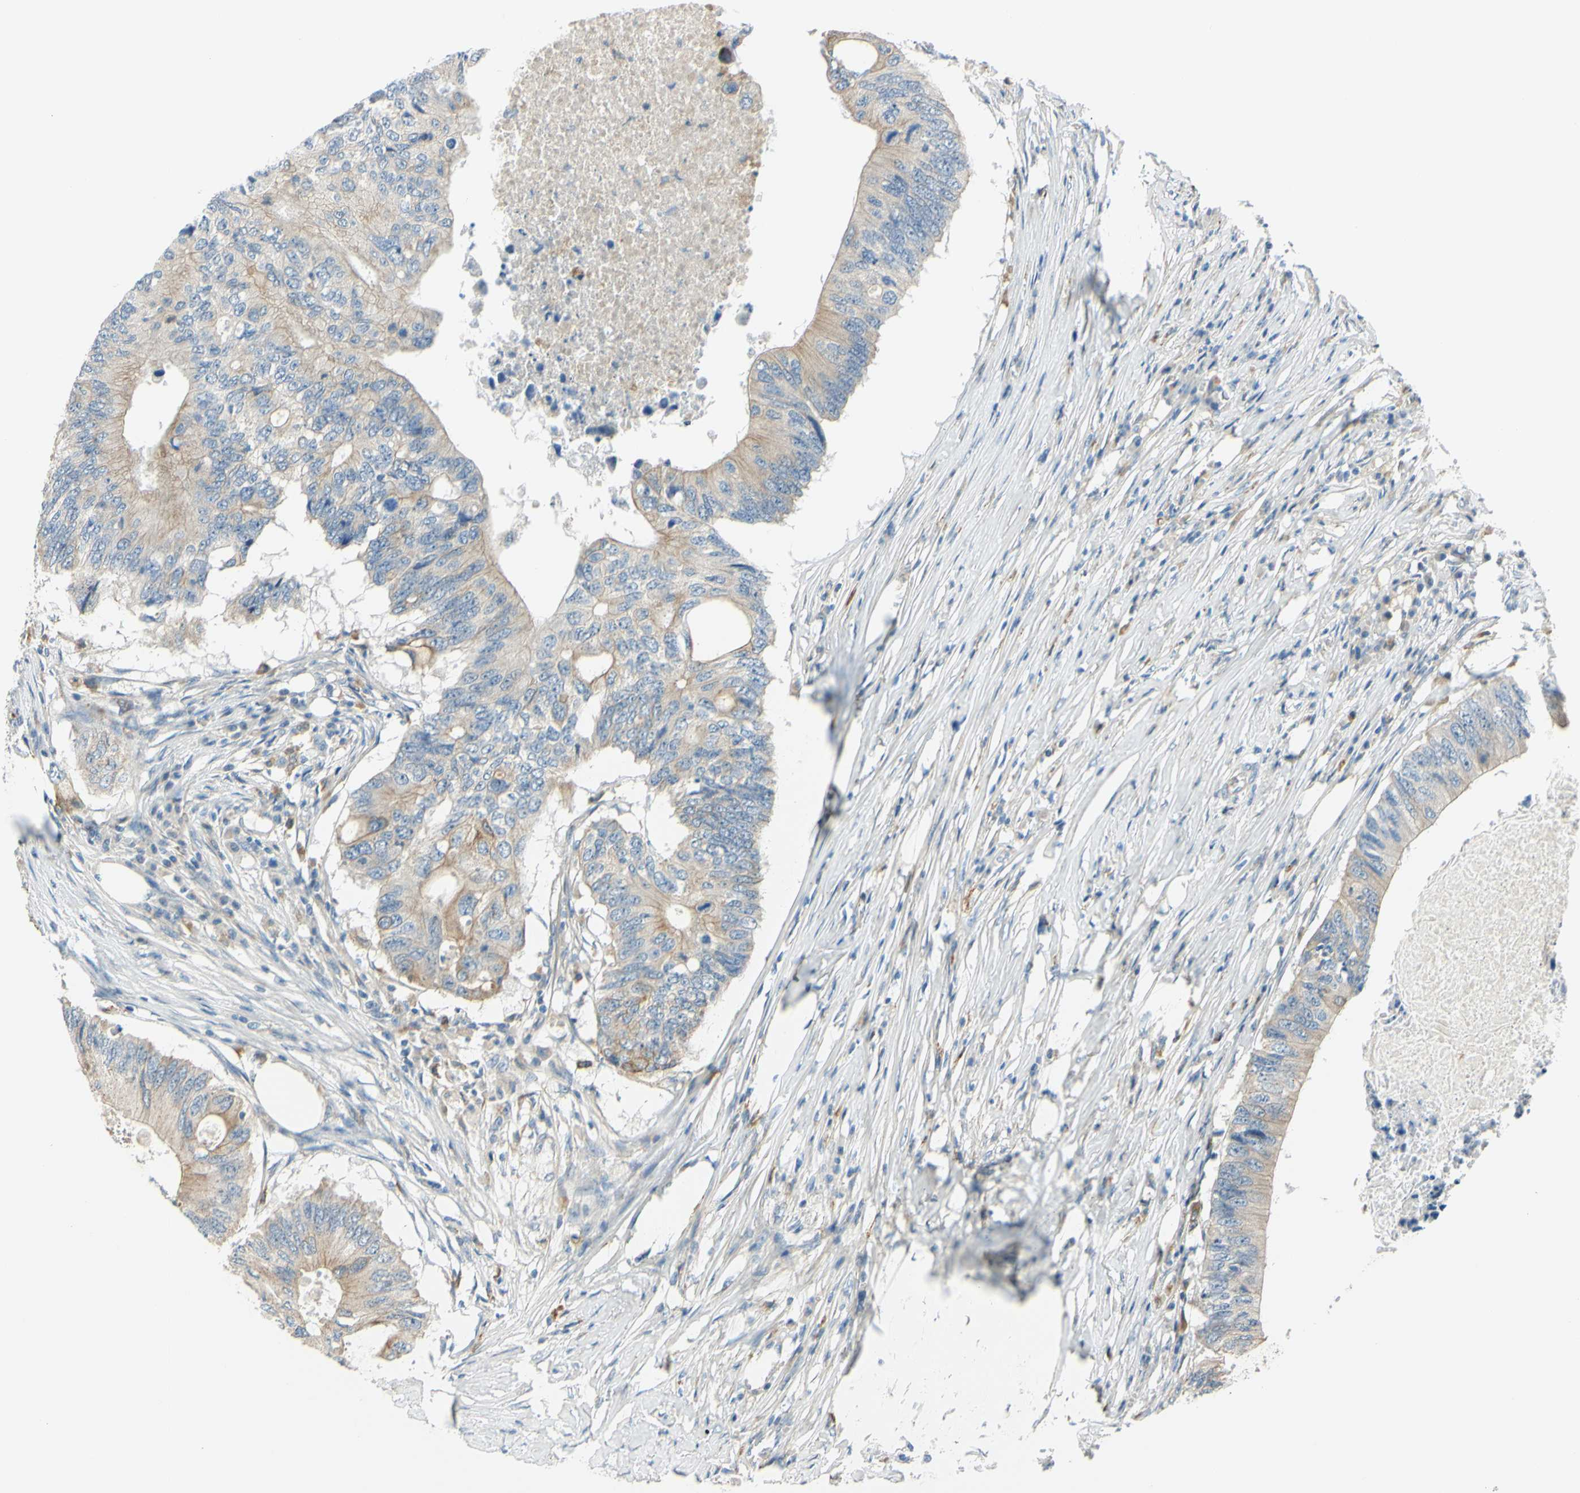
{"staining": {"intensity": "weak", "quantity": ">75%", "location": "cytoplasmic/membranous"}, "tissue": "colorectal cancer", "cell_type": "Tumor cells", "image_type": "cancer", "snomed": [{"axis": "morphology", "description": "Adenocarcinoma, NOS"}, {"axis": "topography", "description": "Colon"}], "caption": "This histopathology image demonstrates immunohistochemistry staining of human adenocarcinoma (colorectal), with low weak cytoplasmic/membranous staining in approximately >75% of tumor cells.", "gene": "LAMA3", "patient": {"sex": "male", "age": 71}}